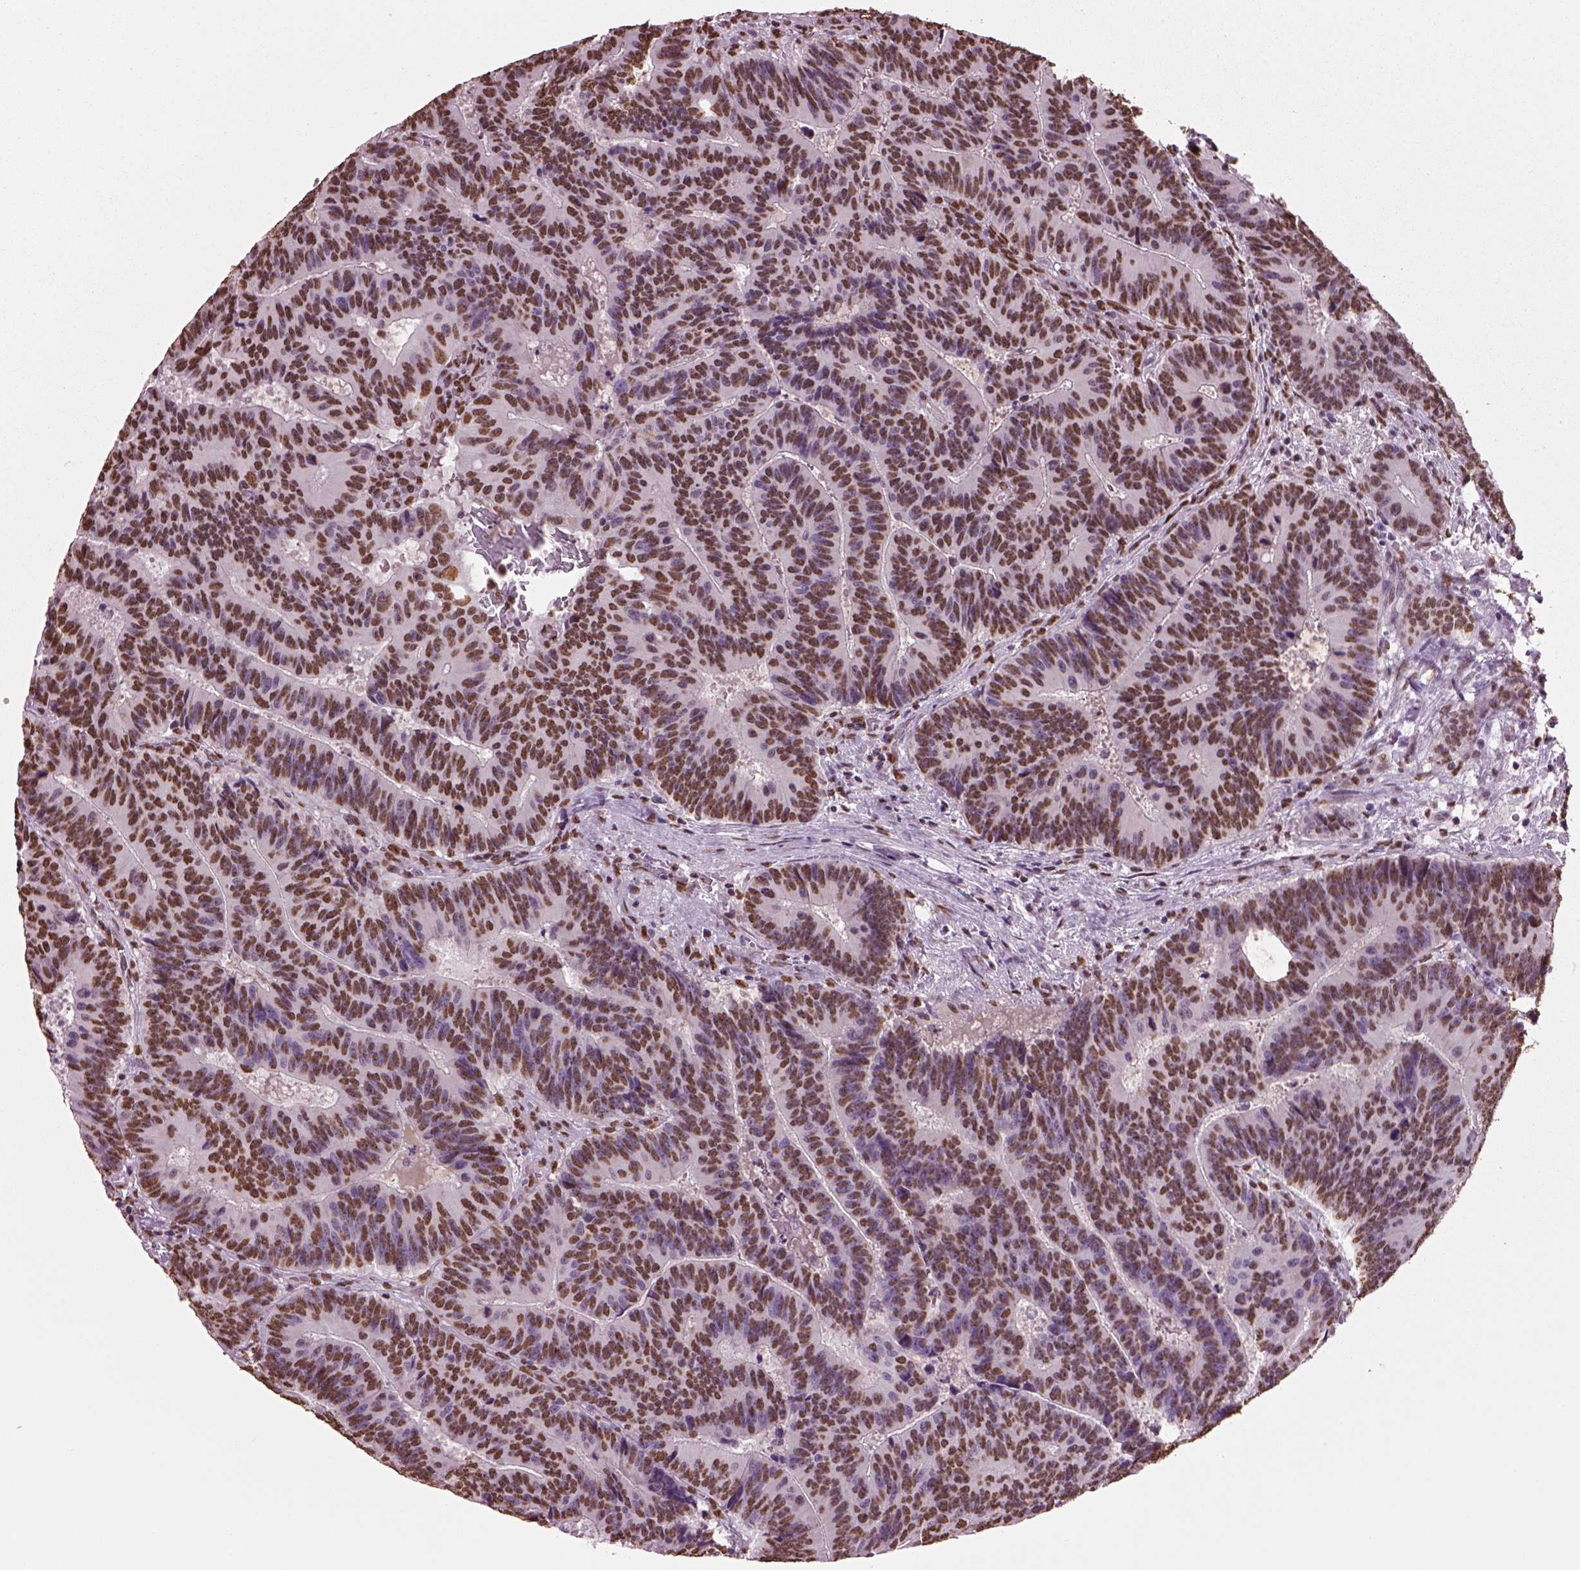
{"staining": {"intensity": "moderate", "quantity": ">75%", "location": "nuclear"}, "tissue": "colorectal cancer", "cell_type": "Tumor cells", "image_type": "cancer", "snomed": [{"axis": "morphology", "description": "Adenocarcinoma, NOS"}, {"axis": "topography", "description": "Colon"}], "caption": "An image of human adenocarcinoma (colorectal) stained for a protein shows moderate nuclear brown staining in tumor cells. The staining was performed using DAB (3,3'-diaminobenzidine), with brown indicating positive protein expression. Nuclei are stained blue with hematoxylin.", "gene": "DDX3X", "patient": {"sex": "female", "age": 82}}